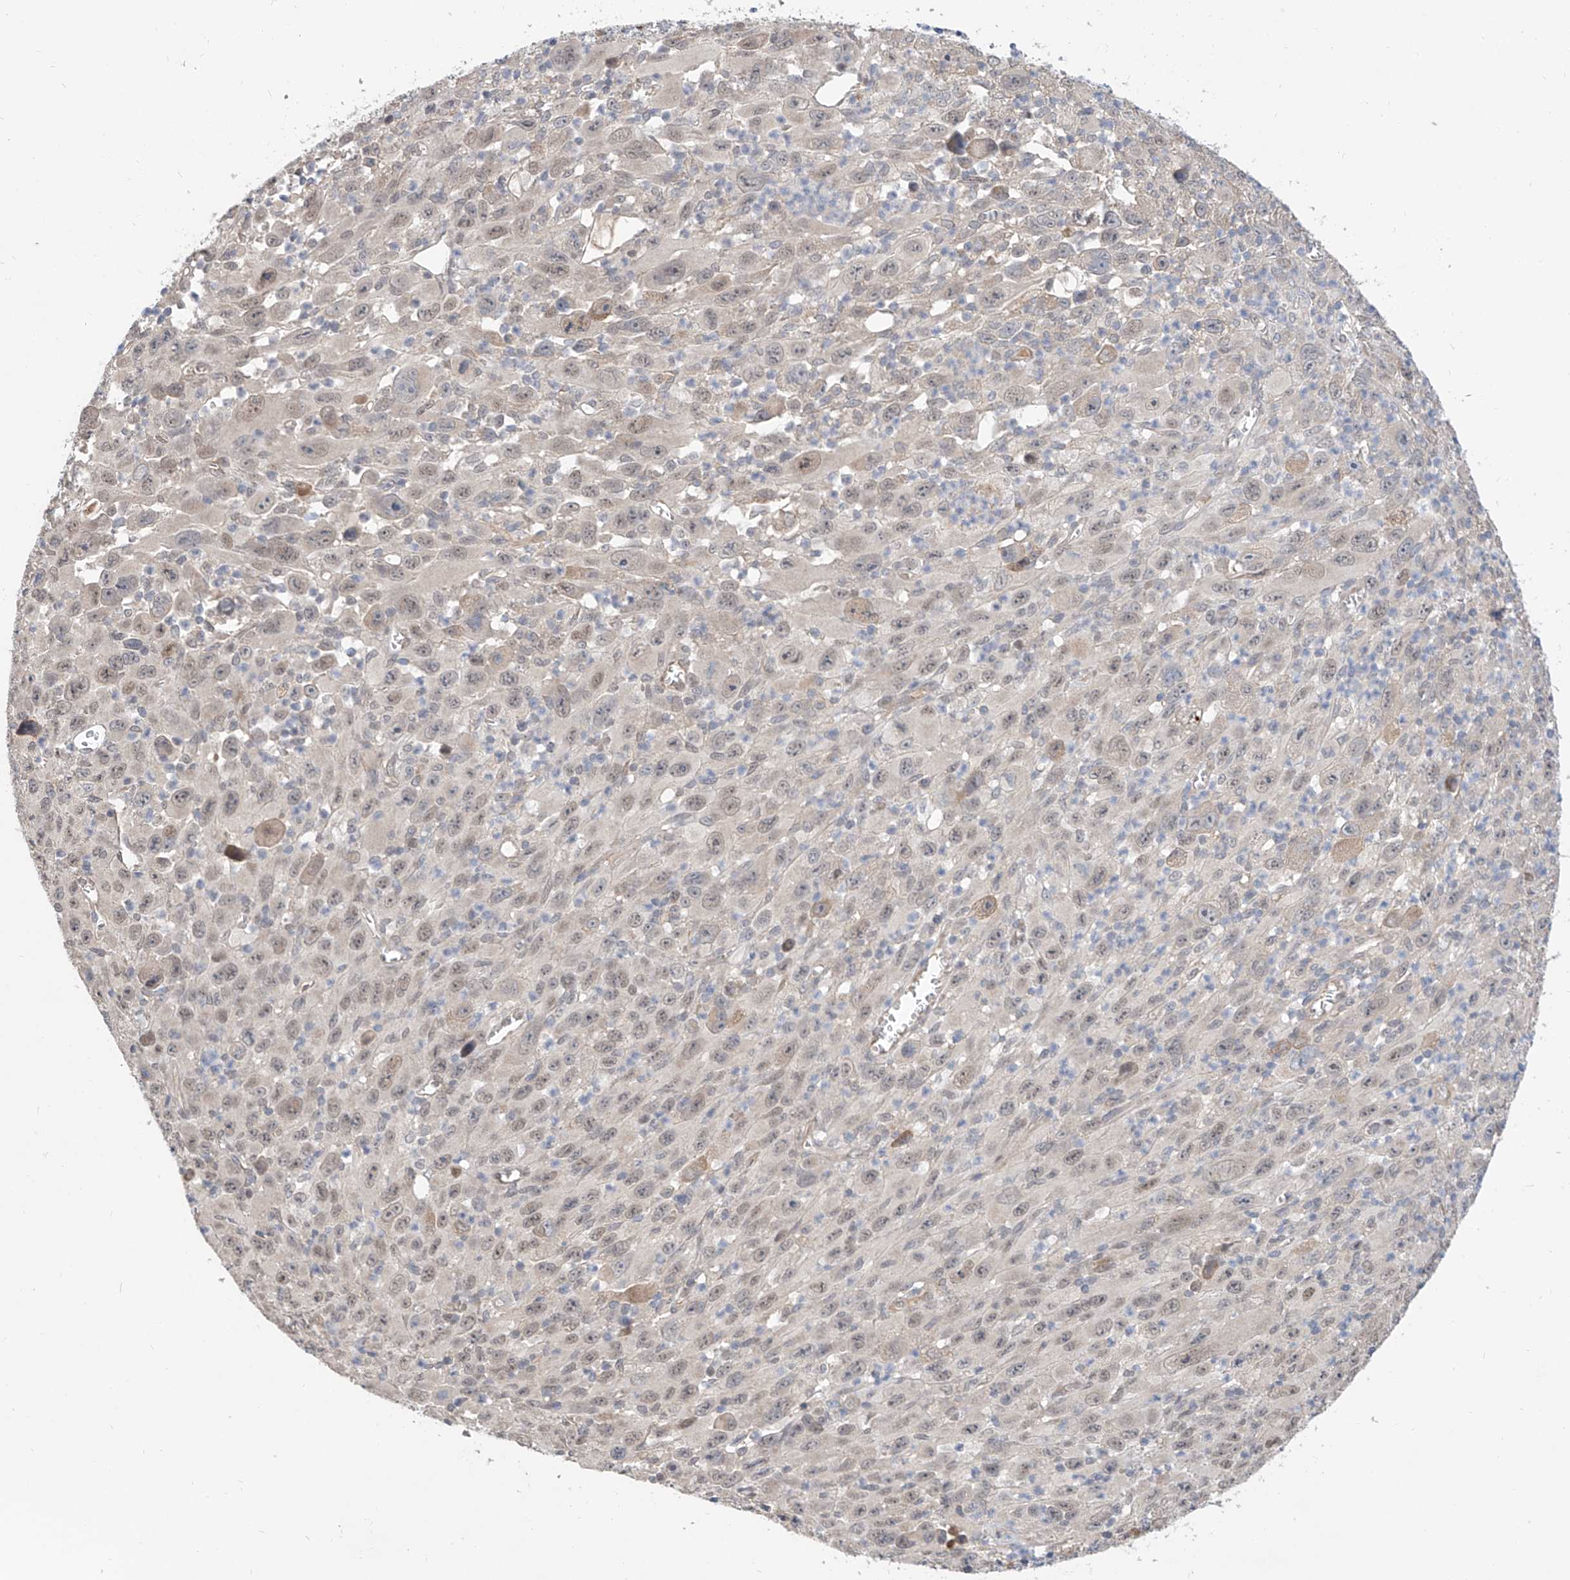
{"staining": {"intensity": "weak", "quantity": "<25%", "location": "nuclear"}, "tissue": "melanoma", "cell_type": "Tumor cells", "image_type": "cancer", "snomed": [{"axis": "morphology", "description": "Malignant melanoma, Metastatic site"}, {"axis": "topography", "description": "Skin"}], "caption": "This is an IHC micrograph of malignant melanoma (metastatic site). There is no staining in tumor cells.", "gene": "CARMIL3", "patient": {"sex": "female", "age": 56}}